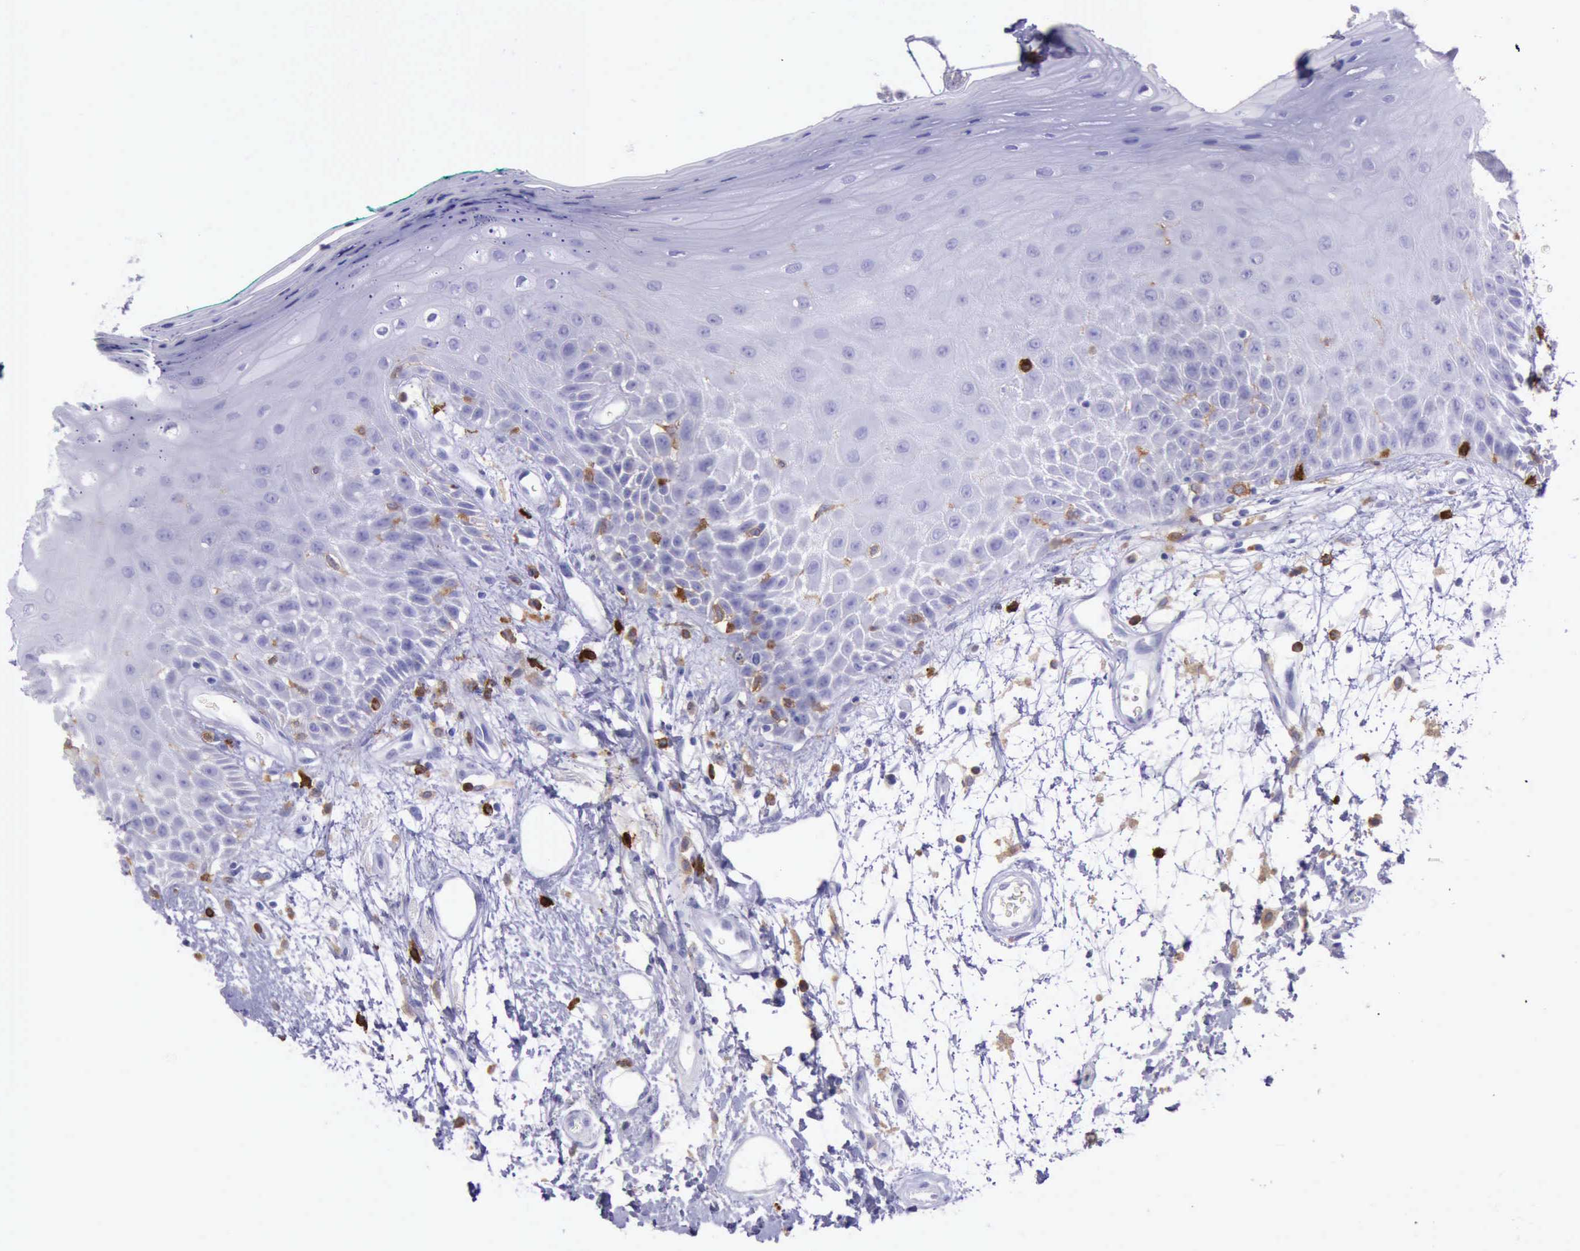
{"staining": {"intensity": "negative", "quantity": "none", "location": "none"}, "tissue": "oral mucosa", "cell_type": "Squamous epithelial cells", "image_type": "normal", "snomed": [{"axis": "morphology", "description": "Normal tissue, NOS"}, {"axis": "morphology", "description": "Squamous cell carcinoma, NOS"}, {"axis": "topography", "description": "Skeletal muscle"}, {"axis": "topography", "description": "Oral tissue"}, {"axis": "topography", "description": "Head-Neck"}], "caption": "Immunohistochemical staining of unremarkable oral mucosa demonstrates no significant positivity in squamous epithelial cells.", "gene": "BTK", "patient": {"sex": "female", "age": 84}}